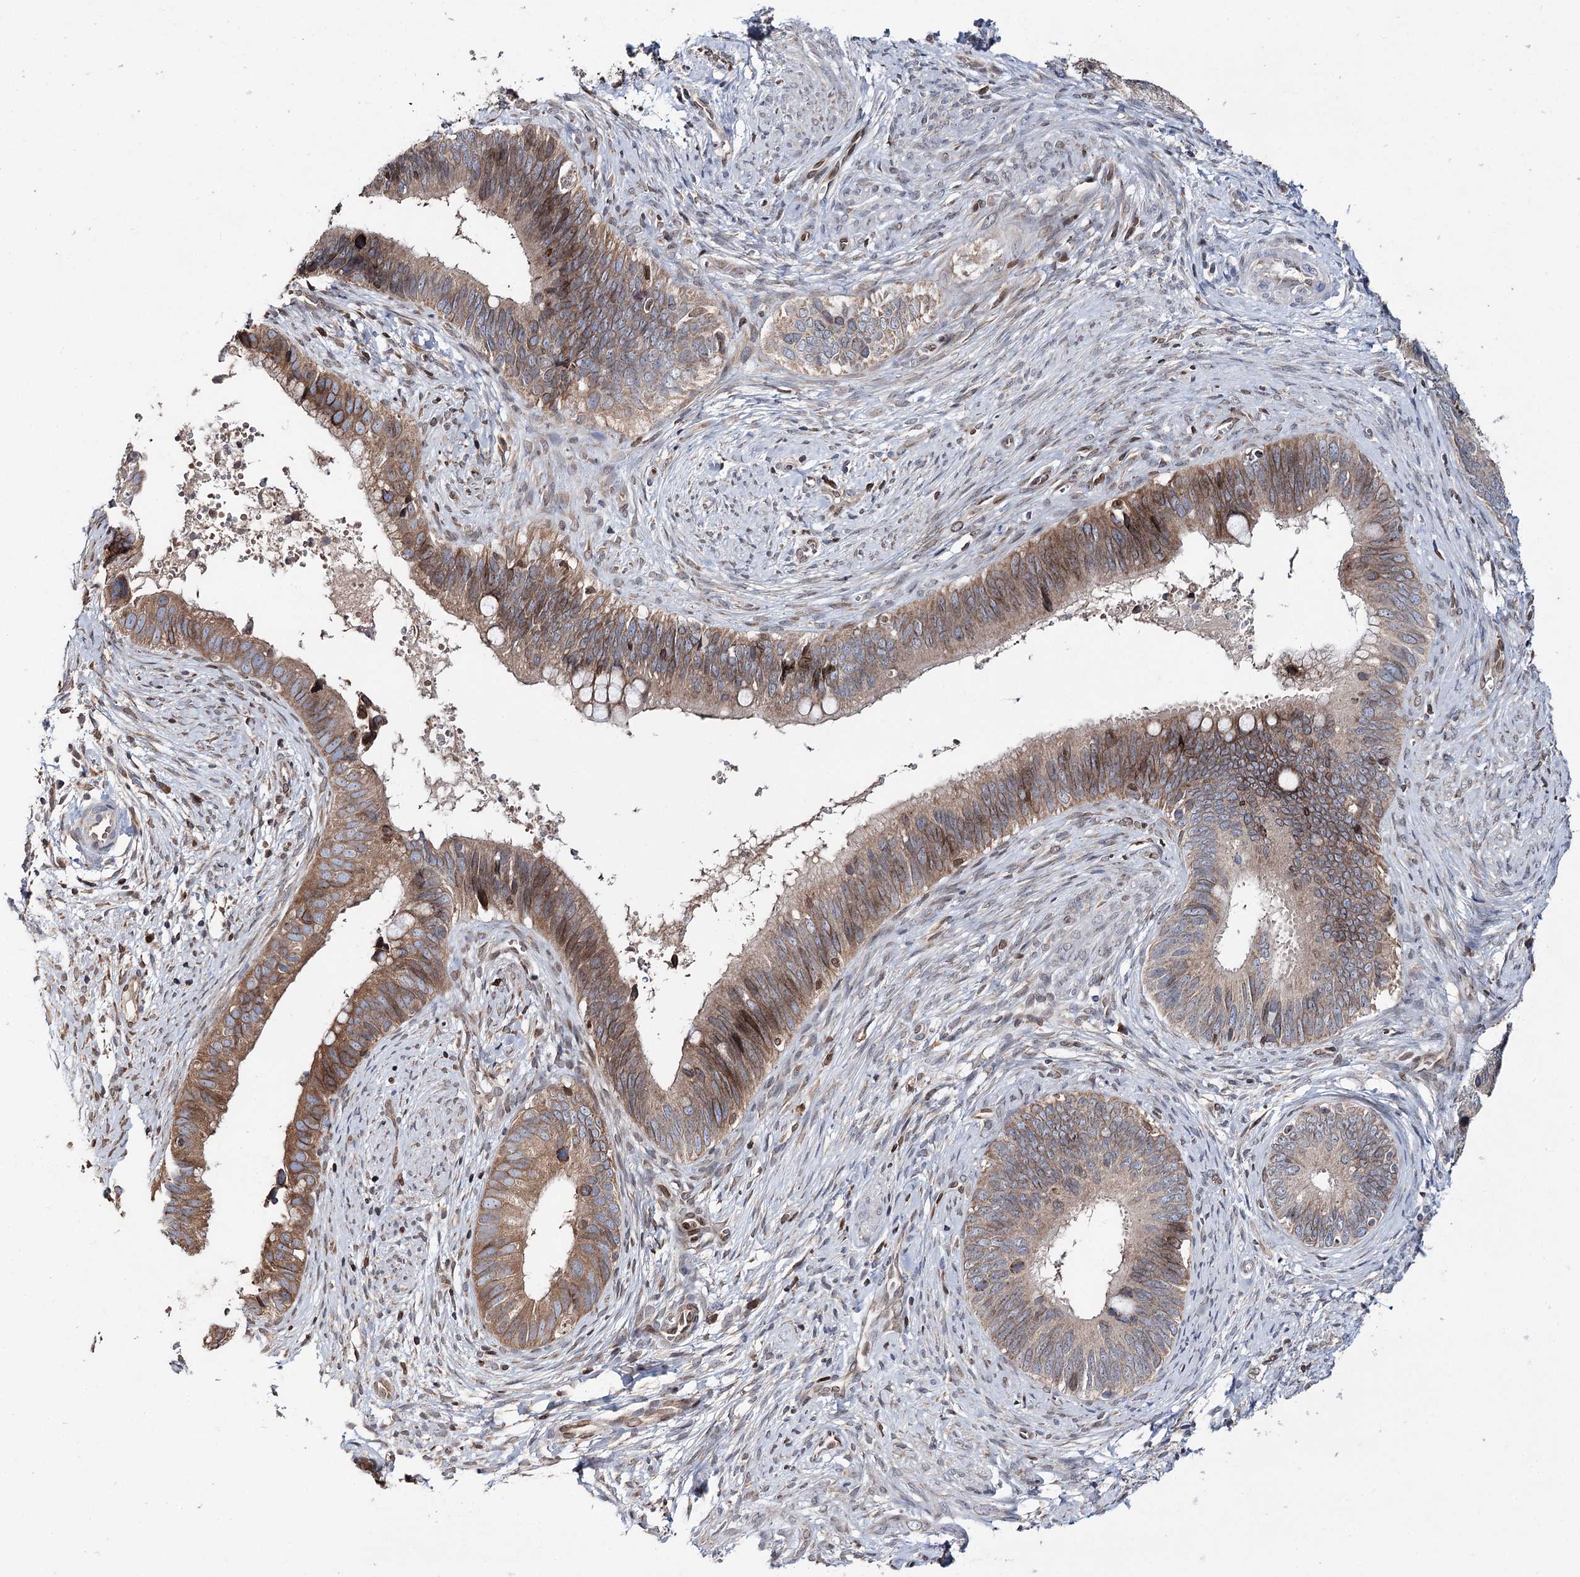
{"staining": {"intensity": "moderate", "quantity": "25%-75%", "location": "cytoplasmic/membranous,nuclear"}, "tissue": "cervical cancer", "cell_type": "Tumor cells", "image_type": "cancer", "snomed": [{"axis": "morphology", "description": "Adenocarcinoma, NOS"}, {"axis": "topography", "description": "Cervix"}], "caption": "The immunohistochemical stain labels moderate cytoplasmic/membranous and nuclear expression in tumor cells of cervical cancer (adenocarcinoma) tissue.", "gene": "CFAP46", "patient": {"sex": "female", "age": 42}}